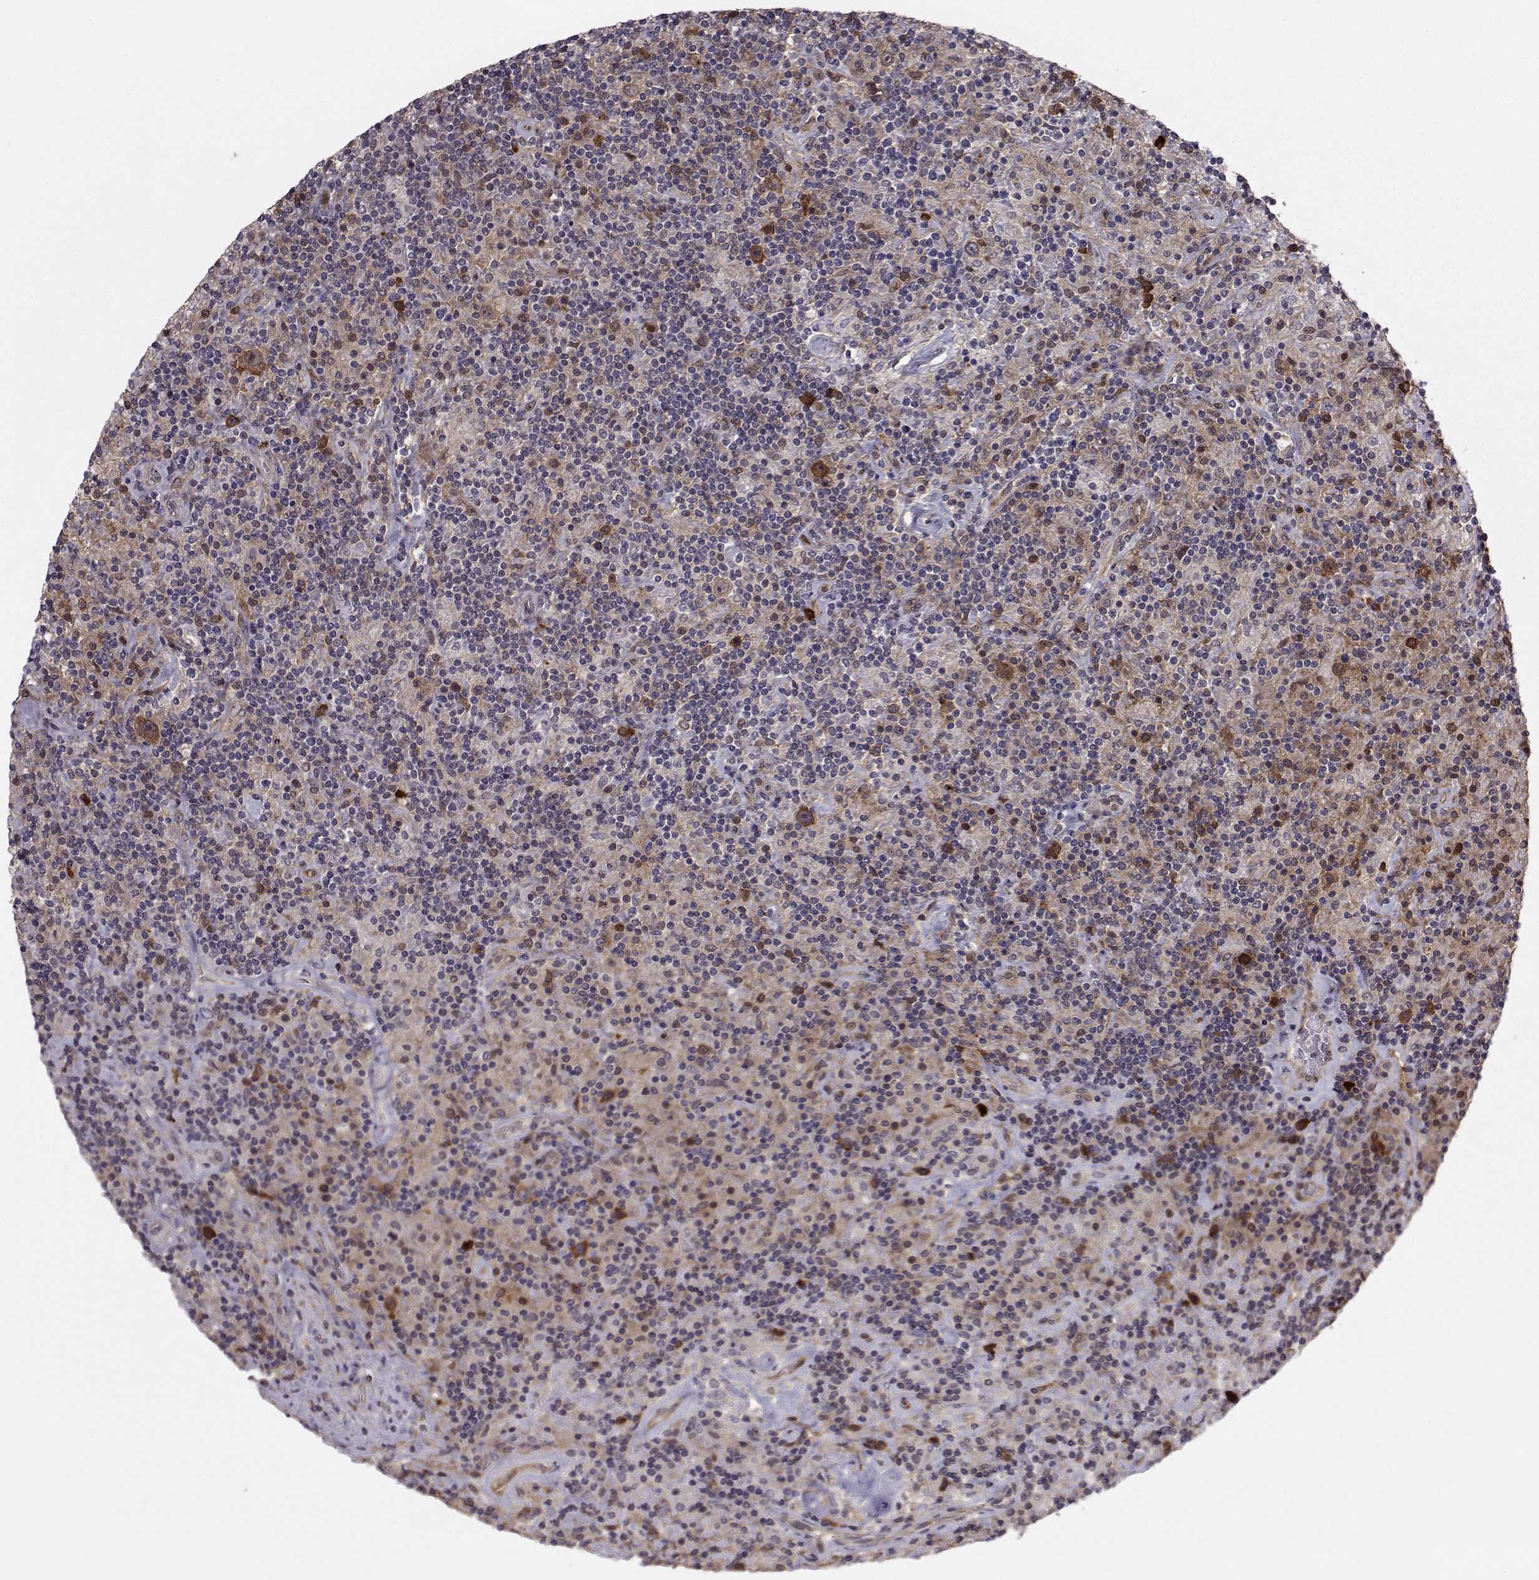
{"staining": {"intensity": "moderate", "quantity": ">75%", "location": "cytoplasmic/membranous"}, "tissue": "lymphoma", "cell_type": "Tumor cells", "image_type": "cancer", "snomed": [{"axis": "morphology", "description": "Hodgkin's disease, NOS"}, {"axis": "topography", "description": "Lymph node"}], "caption": "A medium amount of moderate cytoplasmic/membranous positivity is seen in approximately >75% of tumor cells in lymphoma tissue. (DAB = brown stain, brightfield microscopy at high magnification).", "gene": "HSP90AB1", "patient": {"sex": "male", "age": 70}}